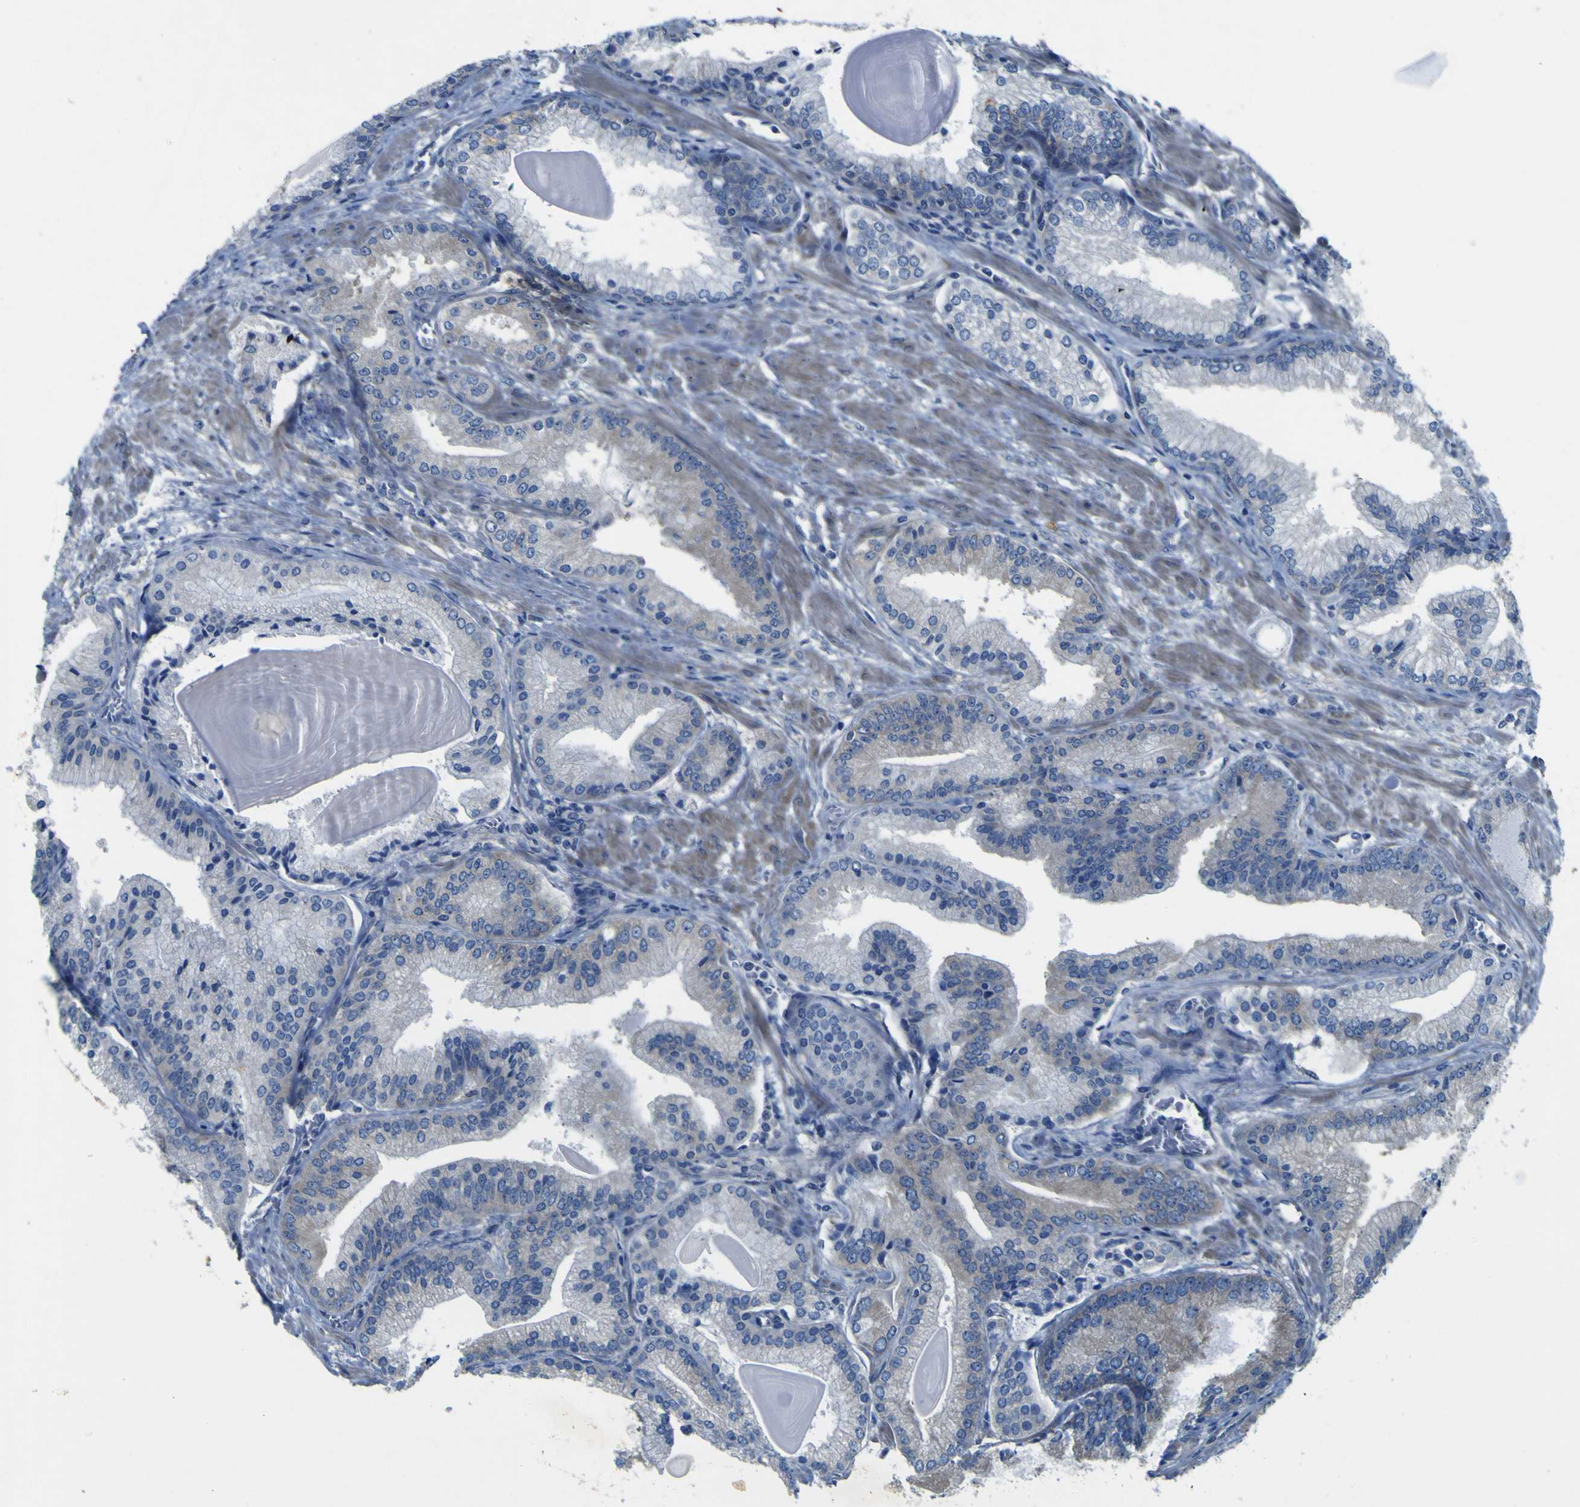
{"staining": {"intensity": "negative", "quantity": "none", "location": "none"}, "tissue": "prostate cancer", "cell_type": "Tumor cells", "image_type": "cancer", "snomed": [{"axis": "morphology", "description": "Adenocarcinoma, Low grade"}, {"axis": "topography", "description": "Prostate"}], "caption": "Tumor cells show no significant protein positivity in low-grade adenocarcinoma (prostate).", "gene": "MYEOV", "patient": {"sex": "male", "age": 59}}